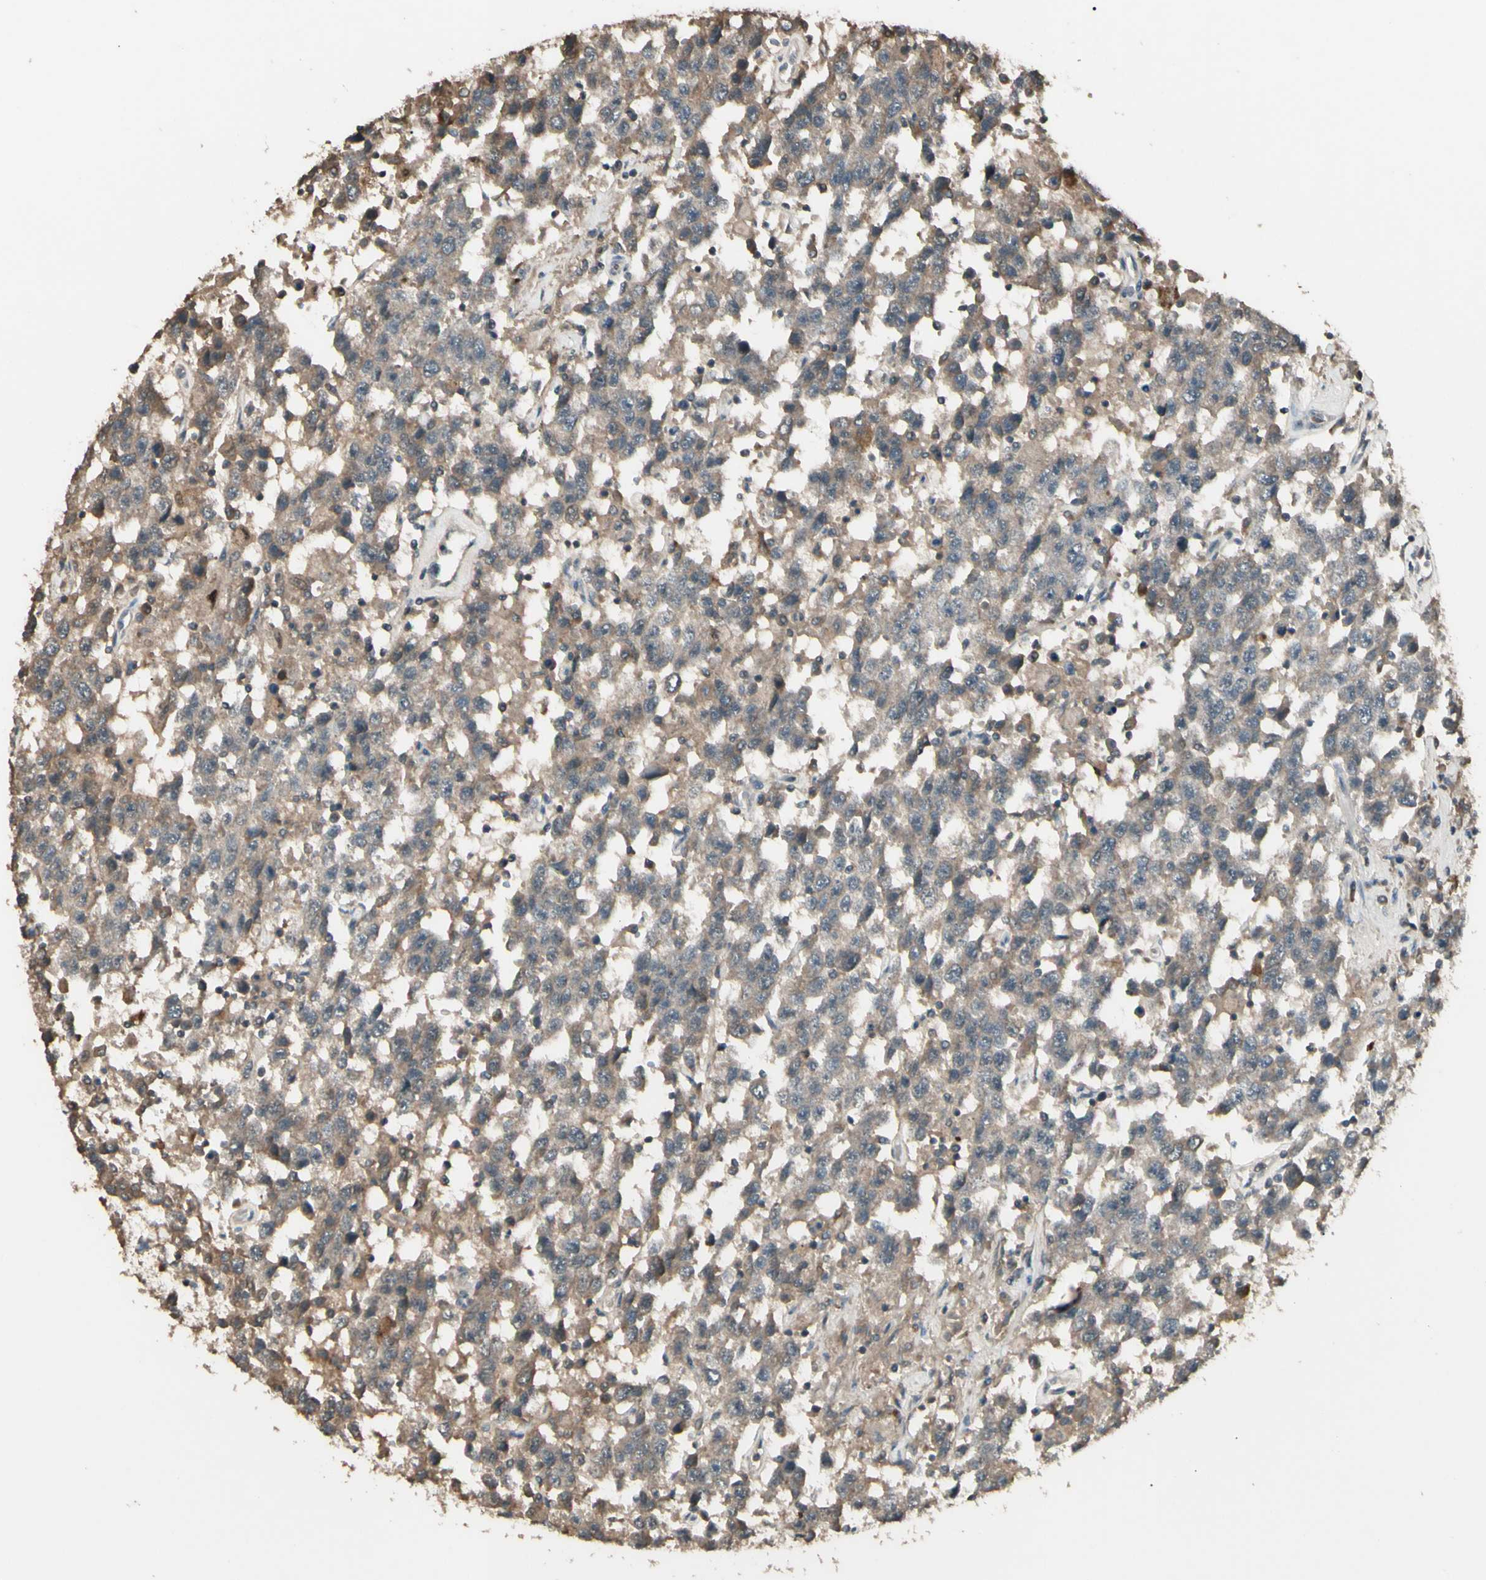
{"staining": {"intensity": "weak", "quantity": ">75%", "location": "cytoplasmic/membranous"}, "tissue": "testis cancer", "cell_type": "Tumor cells", "image_type": "cancer", "snomed": [{"axis": "morphology", "description": "Seminoma, NOS"}, {"axis": "topography", "description": "Testis"}], "caption": "A photomicrograph of human testis cancer stained for a protein reveals weak cytoplasmic/membranous brown staining in tumor cells.", "gene": "GNAS", "patient": {"sex": "male", "age": 41}}